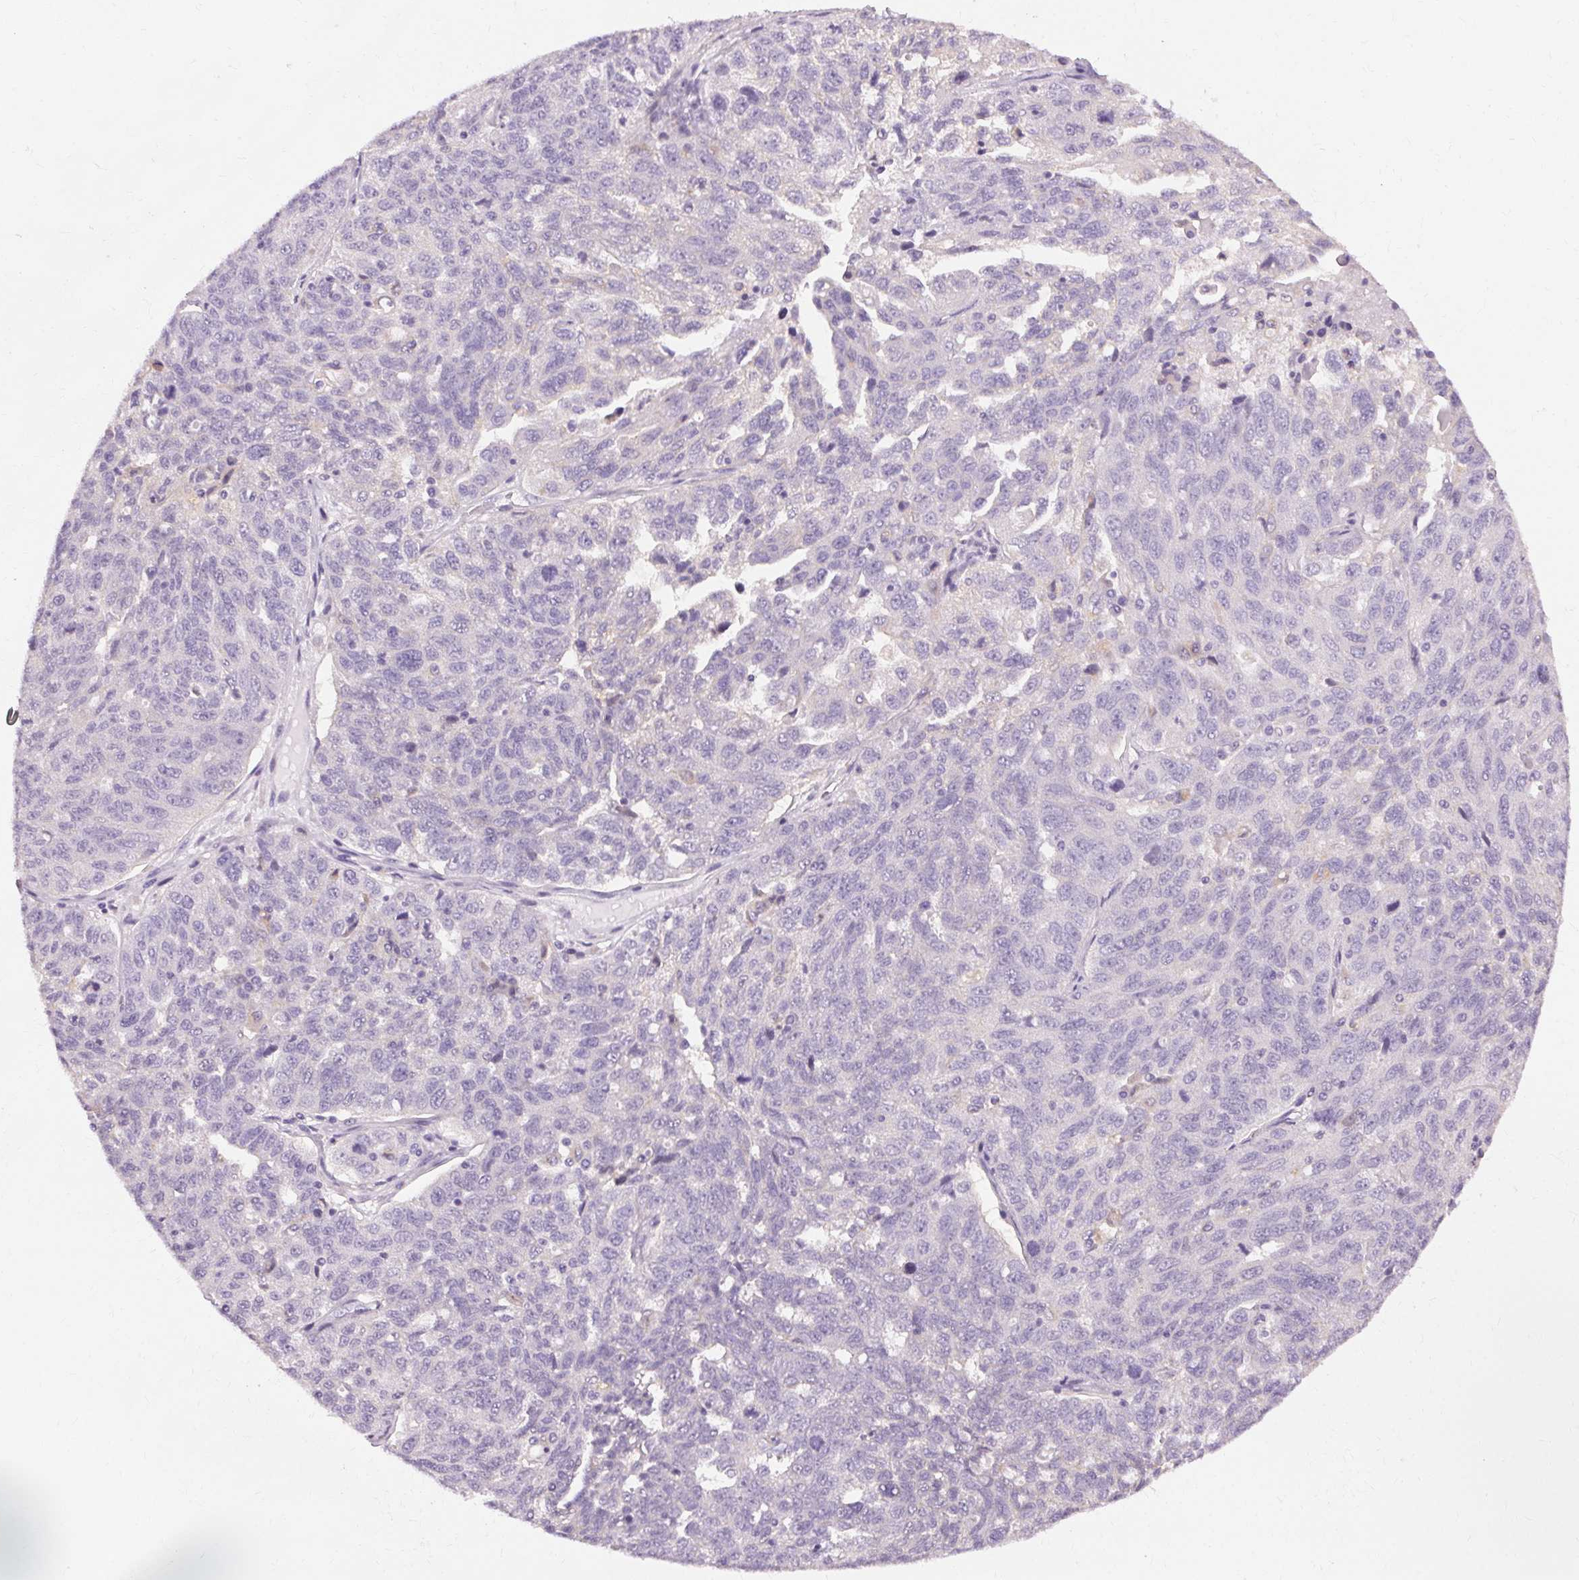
{"staining": {"intensity": "negative", "quantity": "none", "location": "none"}, "tissue": "ovarian cancer", "cell_type": "Tumor cells", "image_type": "cancer", "snomed": [{"axis": "morphology", "description": "Cystadenocarcinoma, serous, NOS"}, {"axis": "topography", "description": "Ovary"}], "caption": "Immunohistochemistry image of human ovarian serous cystadenocarcinoma stained for a protein (brown), which shows no staining in tumor cells. (Brightfield microscopy of DAB (3,3'-diaminobenzidine) immunohistochemistry (IHC) at high magnification).", "gene": "TM6SF1", "patient": {"sex": "female", "age": 71}}